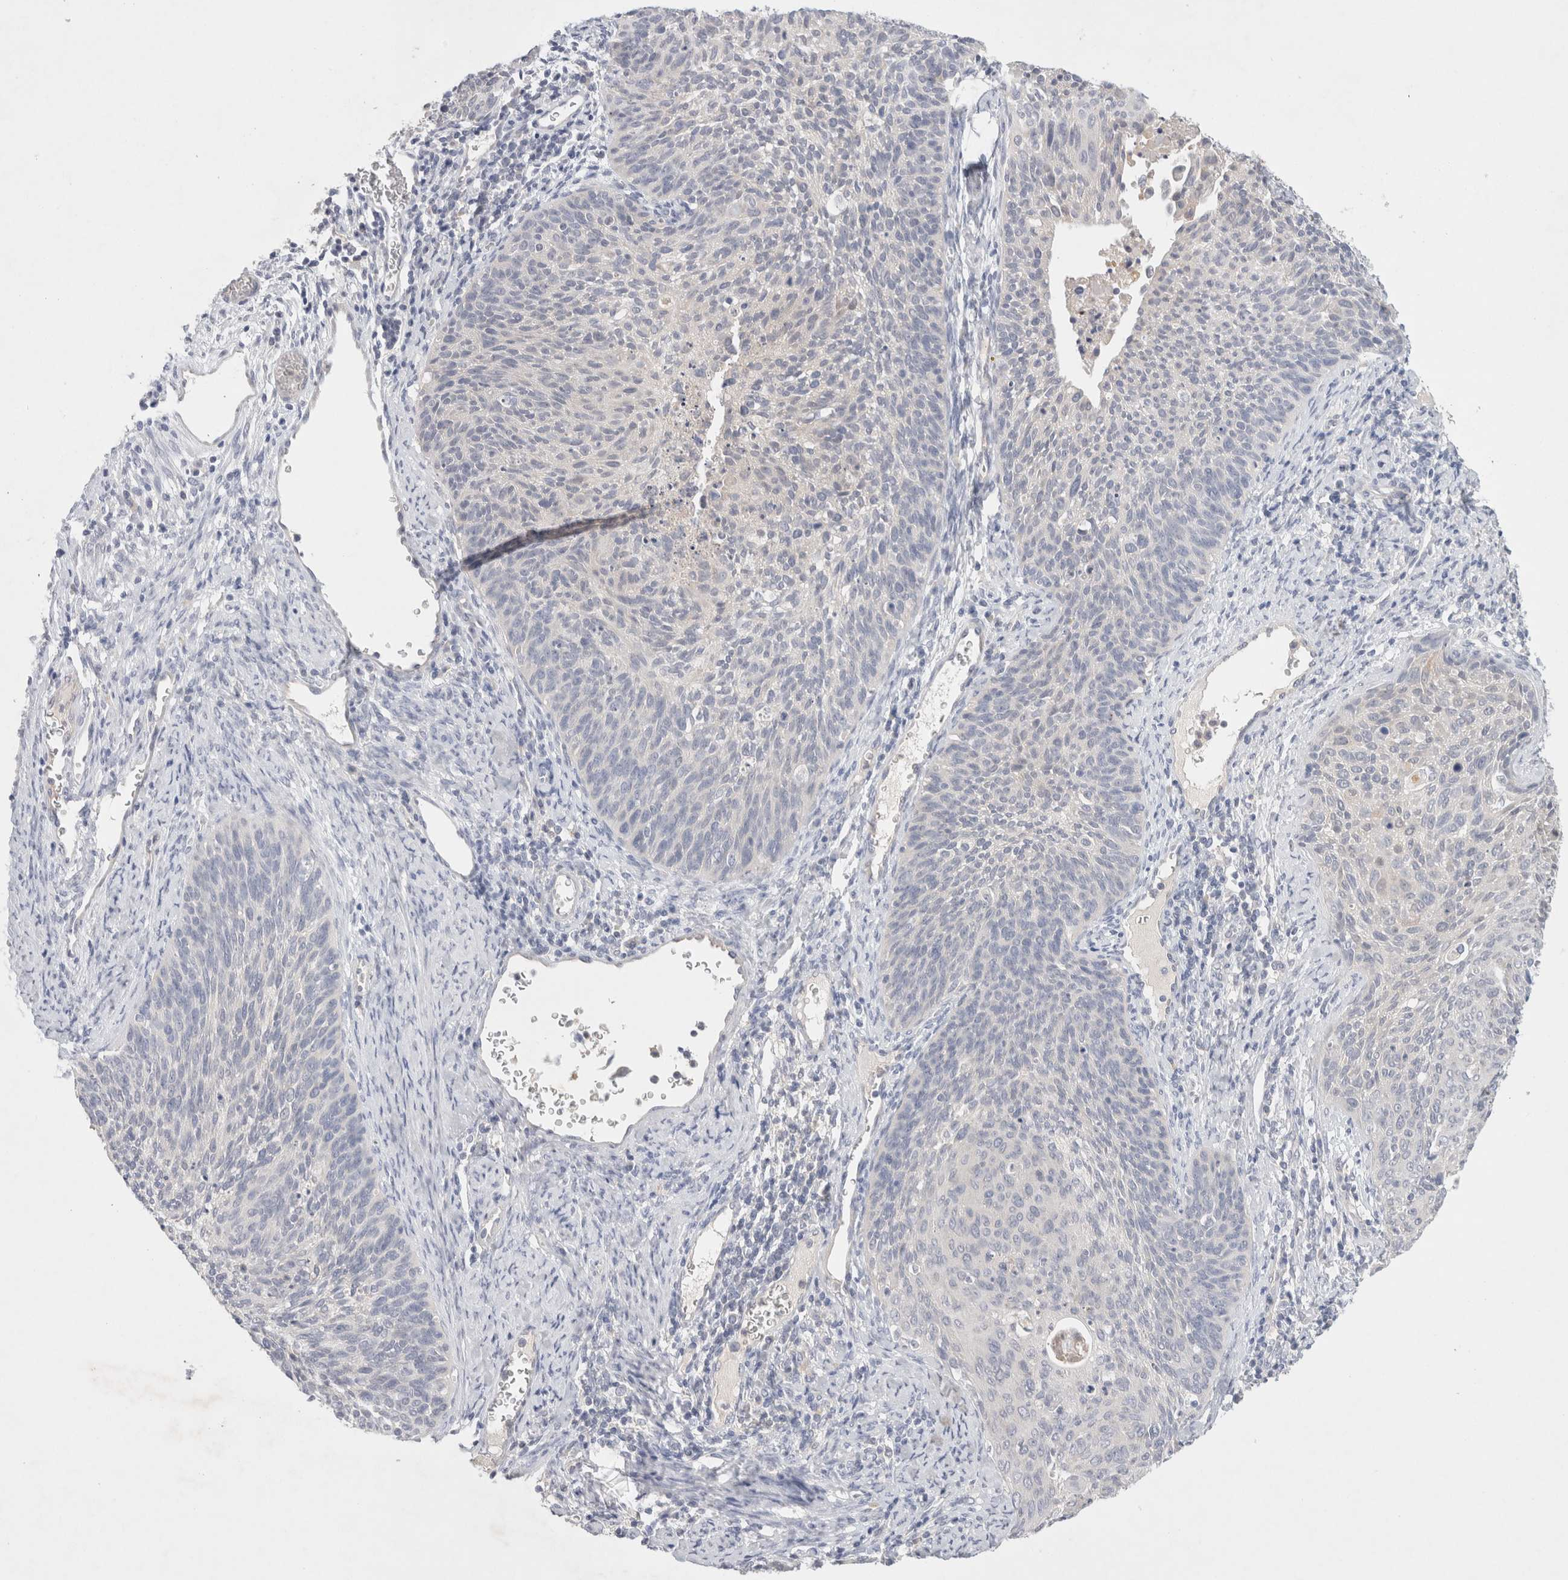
{"staining": {"intensity": "negative", "quantity": "none", "location": "none"}, "tissue": "cervical cancer", "cell_type": "Tumor cells", "image_type": "cancer", "snomed": [{"axis": "morphology", "description": "Squamous cell carcinoma, NOS"}, {"axis": "topography", "description": "Cervix"}], "caption": "This is an immunohistochemistry micrograph of human cervical cancer. There is no positivity in tumor cells.", "gene": "MPP2", "patient": {"sex": "female", "age": 55}}